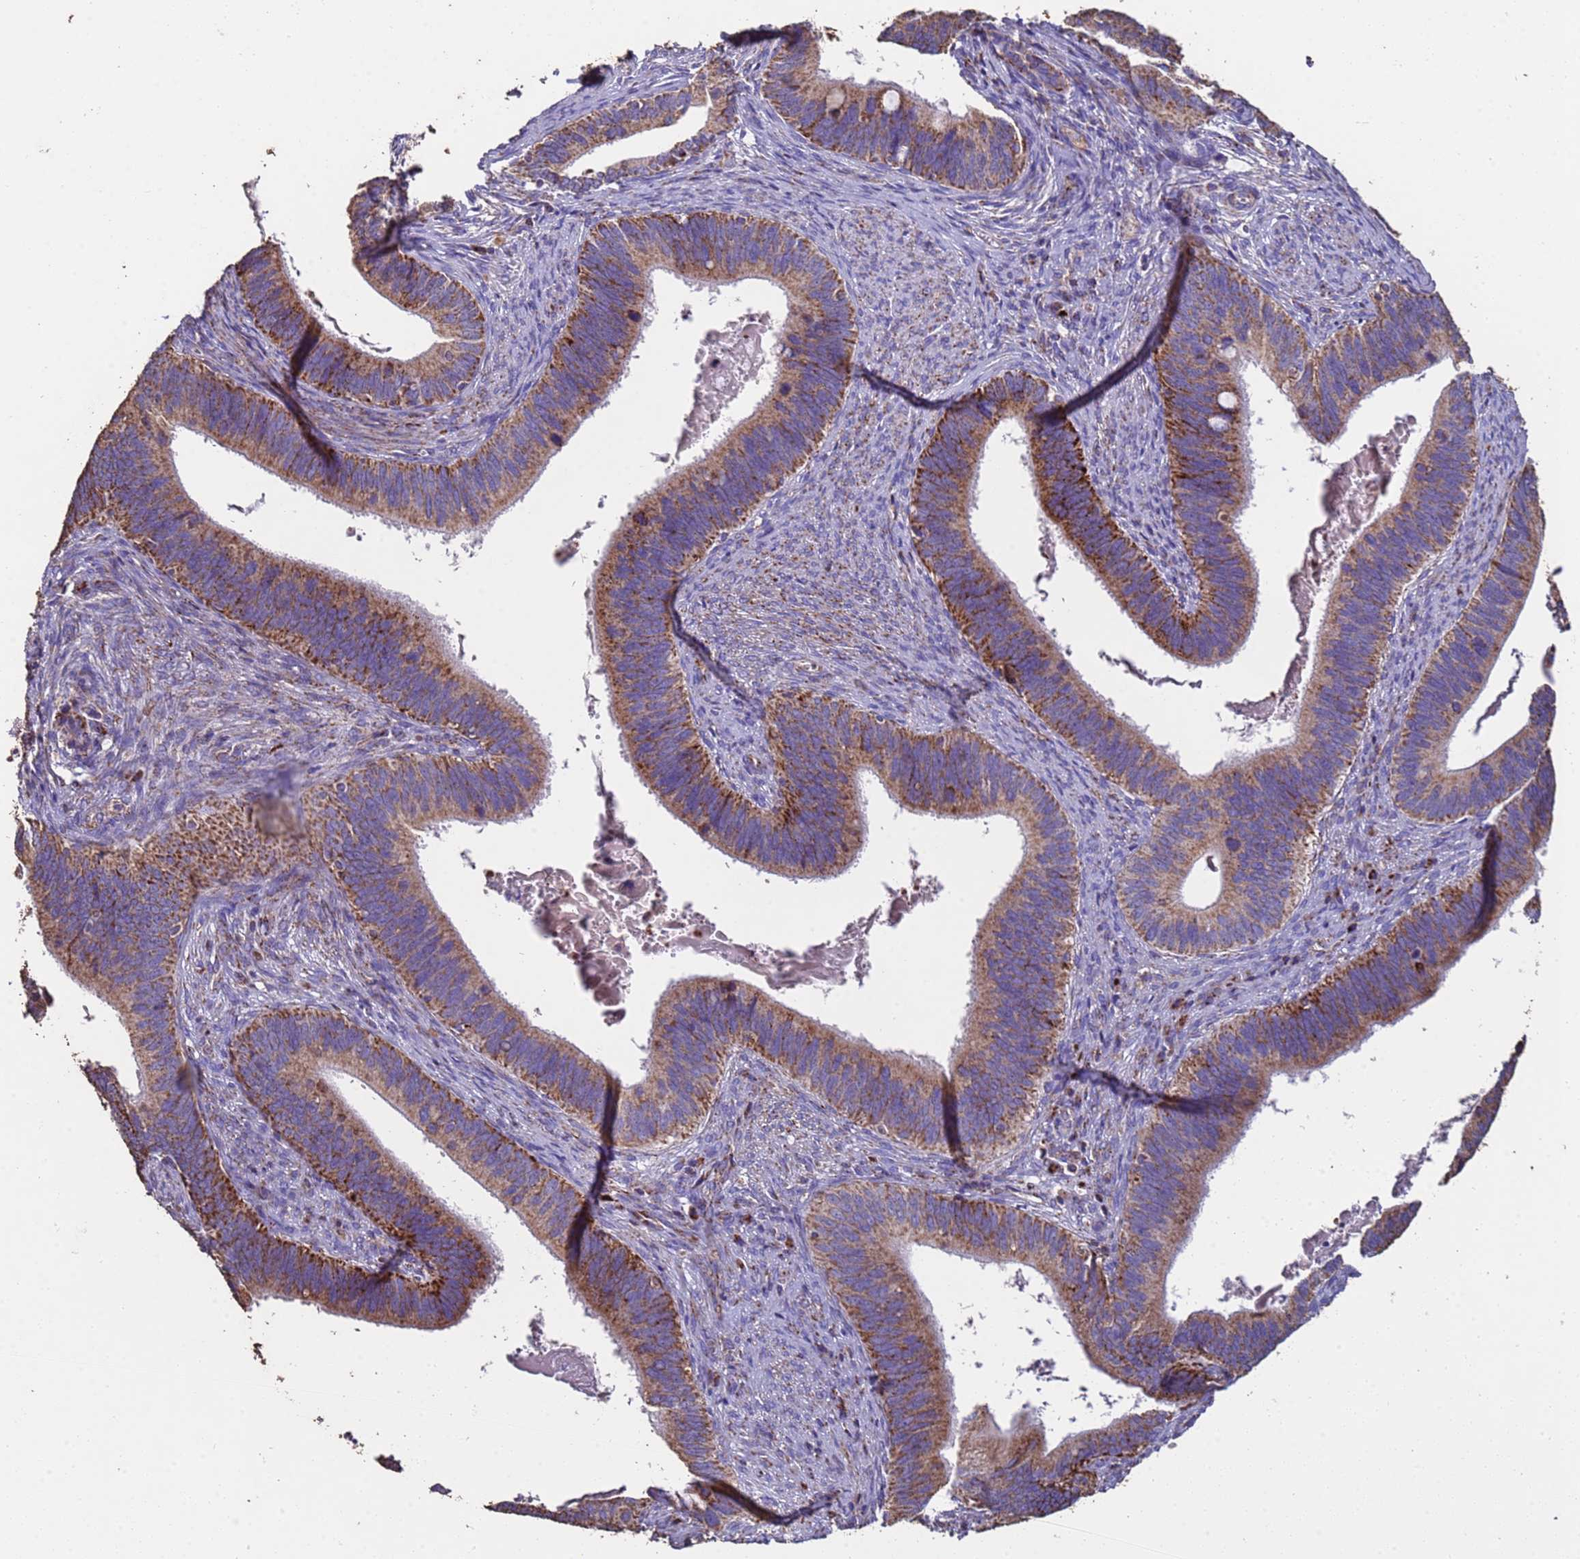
{"staining": {"intensity": "moderate", "quantity": ">75%", "location": "cytoplasmic/membranous"}, "tissue": "cervical cancer", "cell_type": "Tumor cells", "image_type": "cancer", "snomed": [{"axis": "morphology", "description": "Adenocarcinoma, NOS"}, {"axis": "topography", "description": "Cervix"}], "caption": "Cervical cancer stained with IHC reveals moderate cytoplasmic/membranous expression in about >75% of tumor cells. Using DAB (brown) and hematoxylin (blue) stains, captured at high magnification using brightfield microscopy.", "gene": "ZNFX1", "patient": {"sex": "female", "age": 42}}